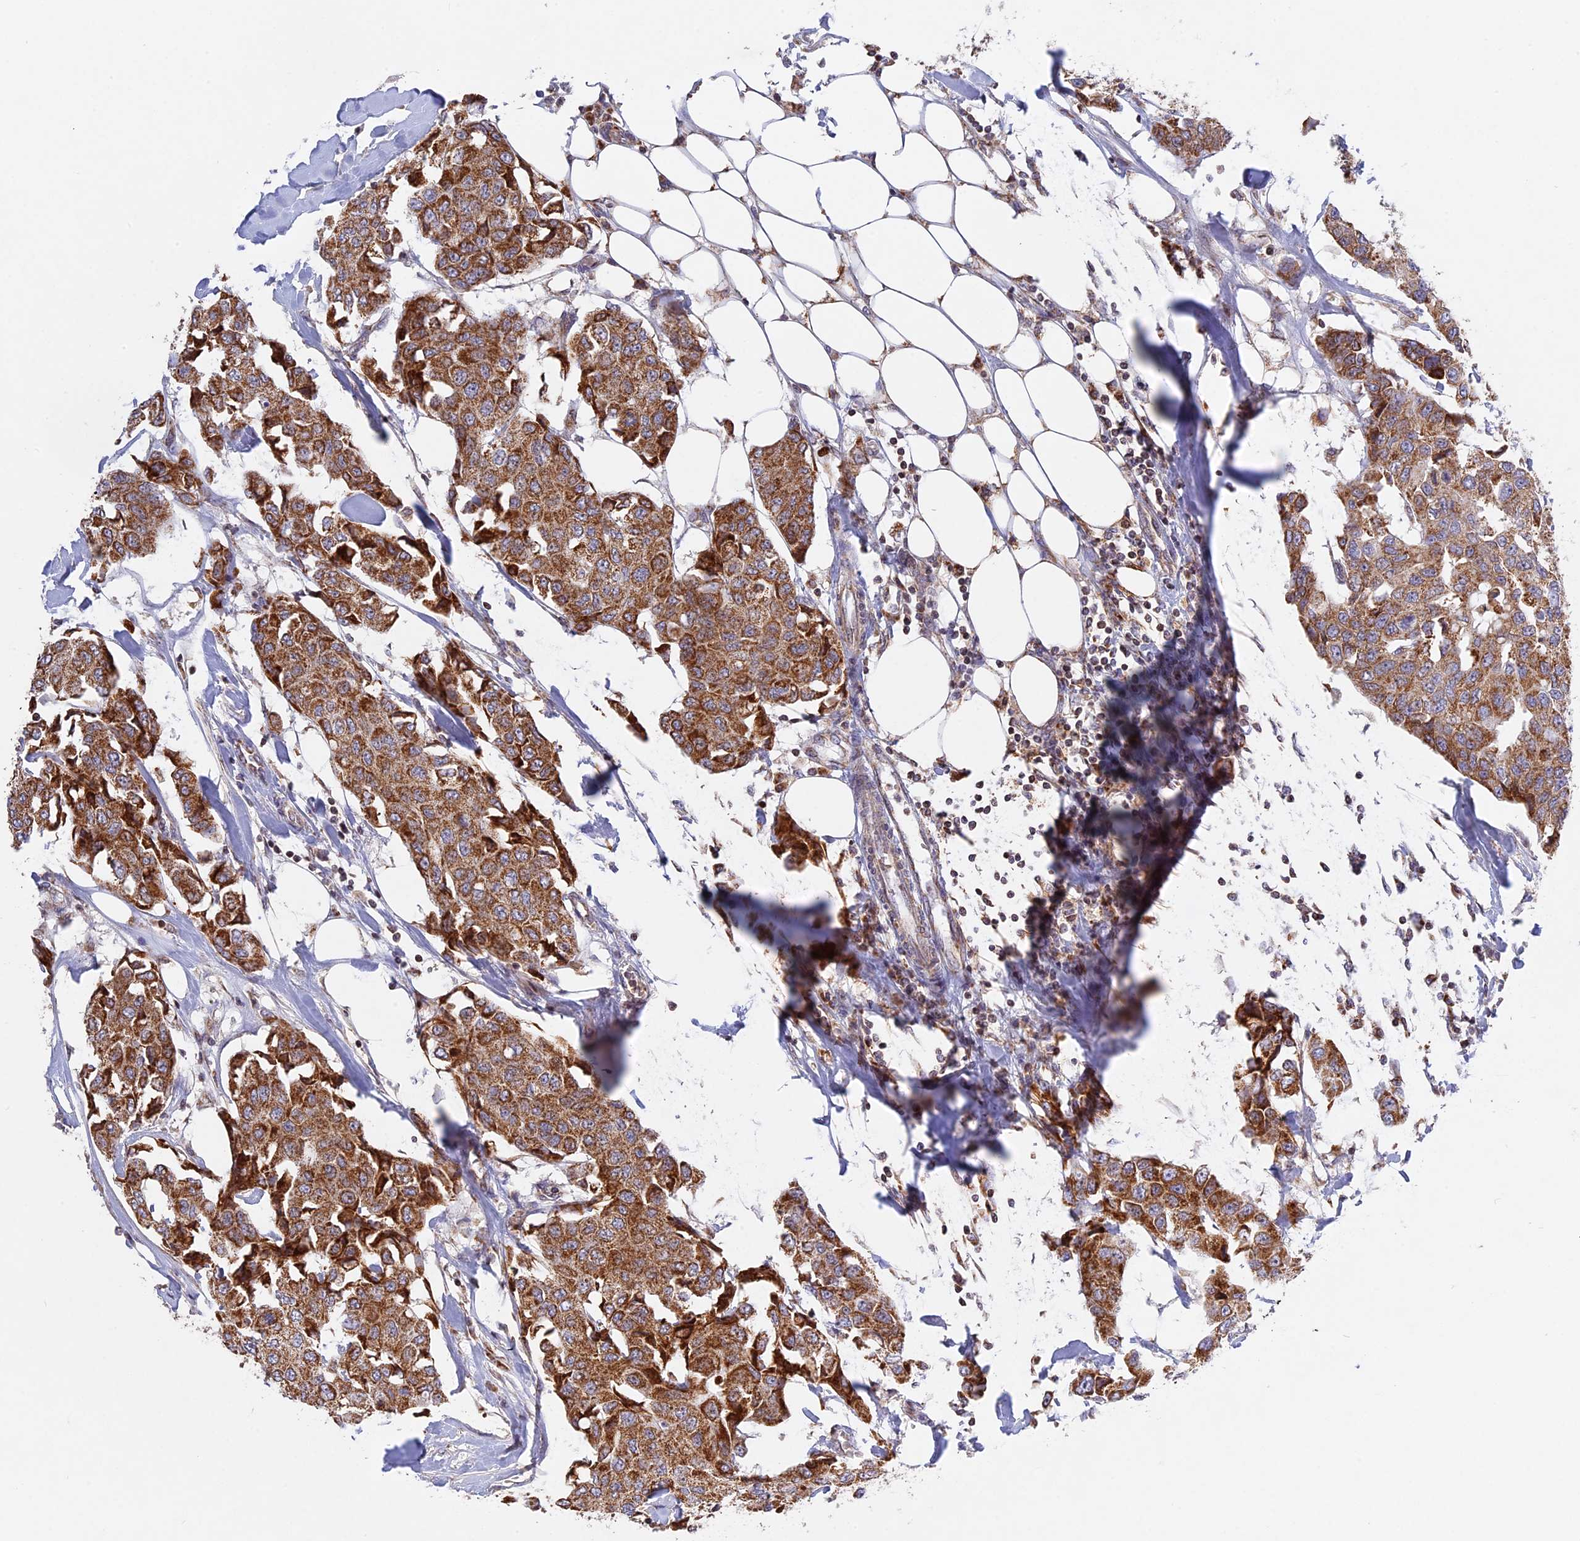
{"staining": {"intensity": "moderate", "quantity": ">75%", "location": "cytoplasmic/membranous"}, "tissue": "breast cancer", "cell_type": "Tumor cells", "image_type": "cancer", "snomed": [{"axis": "morphology", "description": "Duct carcinoma"}, {"axis": "topography", "description": "Breast"}], "caption": "A brown stain shows moderate cytoplasmic/membranous expression of a protein in human breast cancer tumor cells.", "gene": "MPV17L", "patient": {"sex": "female", "age": 80}}